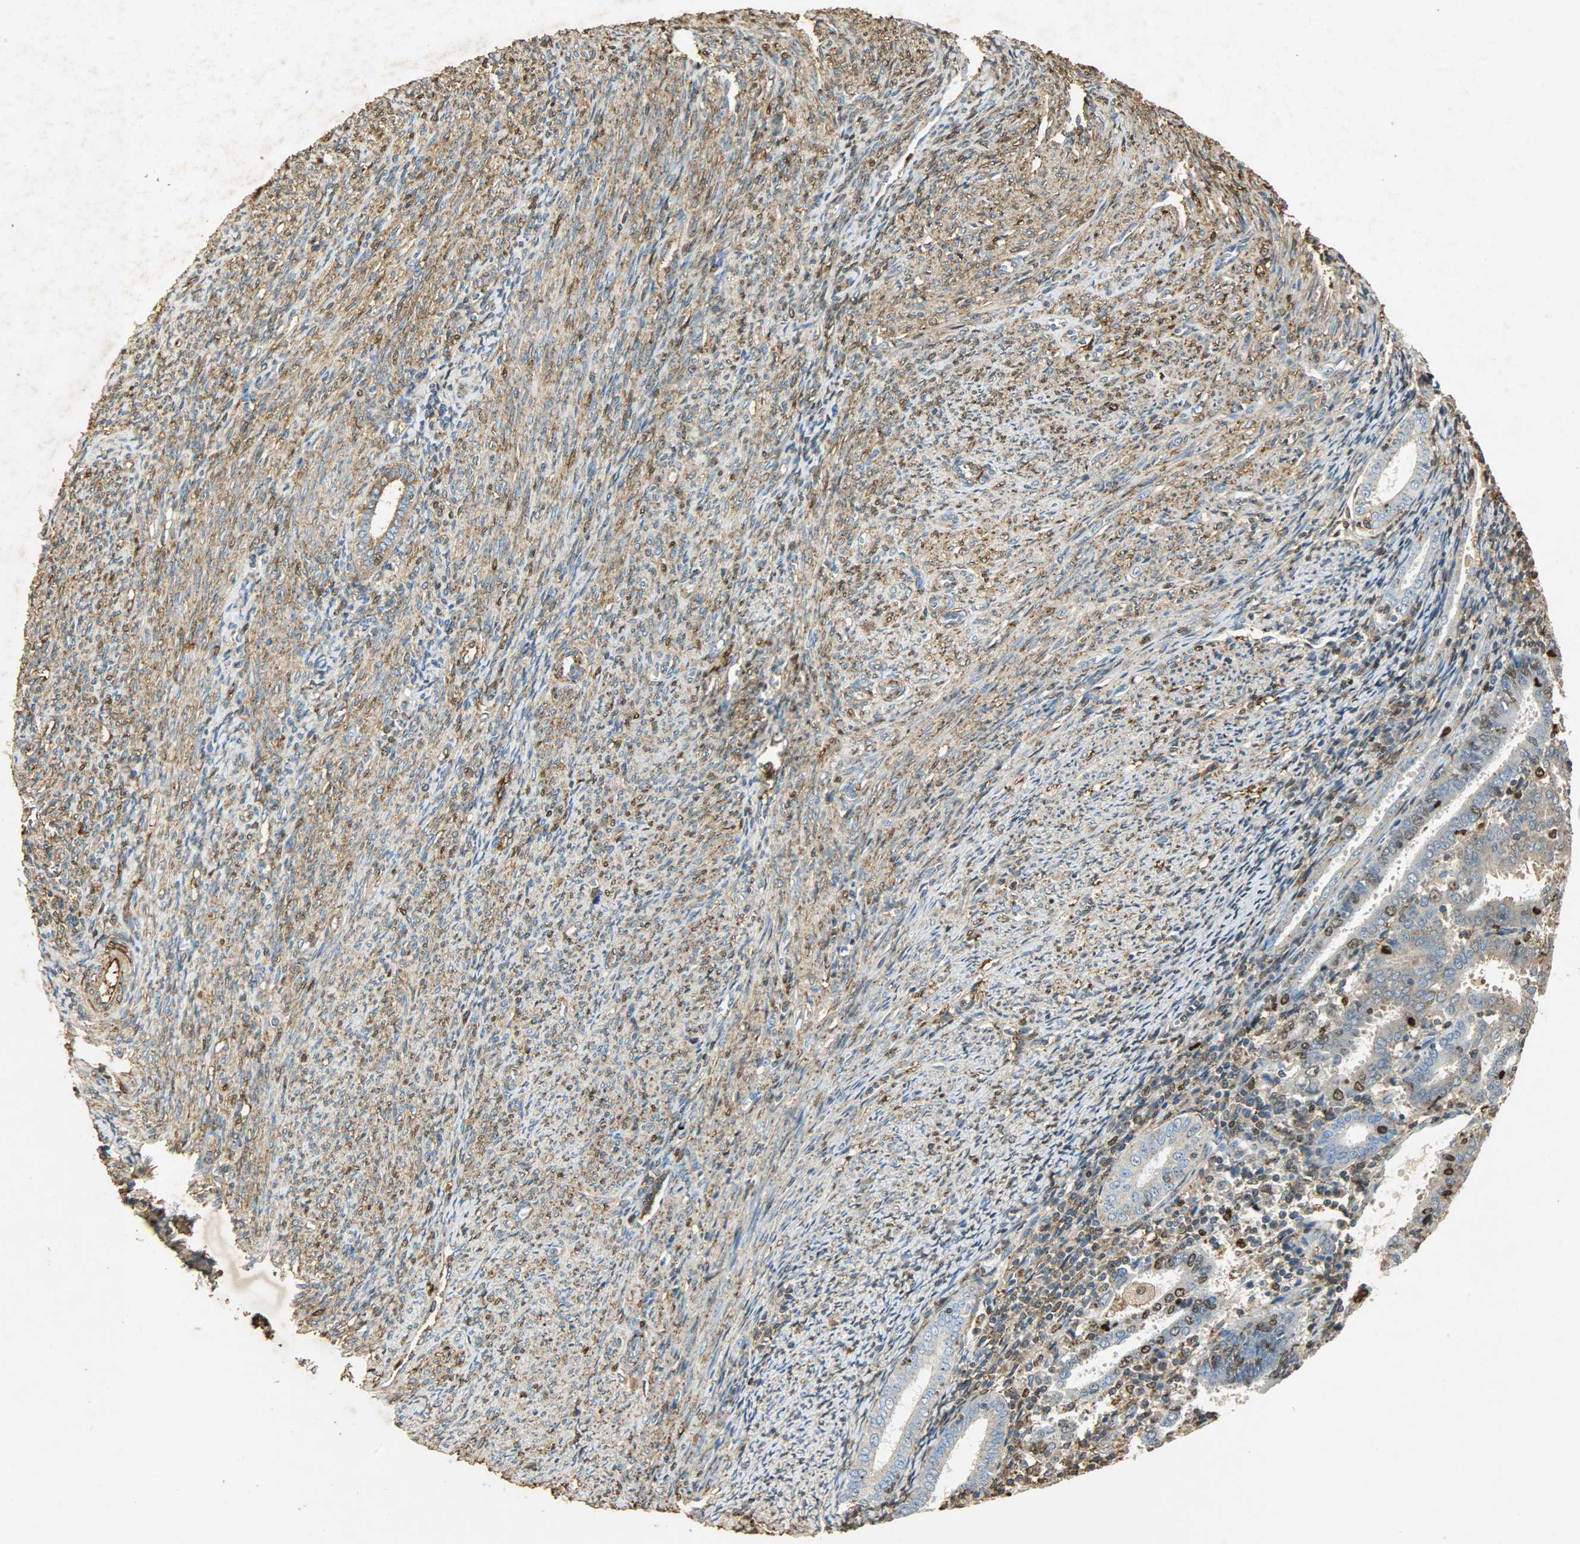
{"staining": {"intensity": "strong", "quantity": "<25%", "location": "nuclear"}, "tissue": "endometrial cancer", "cell_type": "Tumor cells", "image_type": "cancer", "snomed": [{"axis": "morphology", "description": "Adenocarcinoma, NOS"}, {"axis": "topography", "description": "Uterus"}], "caption": "Endometrial cancer (adenocarcinoma) tissue shows strong nuclear staining in about <25% of tumor cells, visualized by immunohistochemistry.", "gene": "ANXA6", "patient": {"sex": "female", "age": 83}}